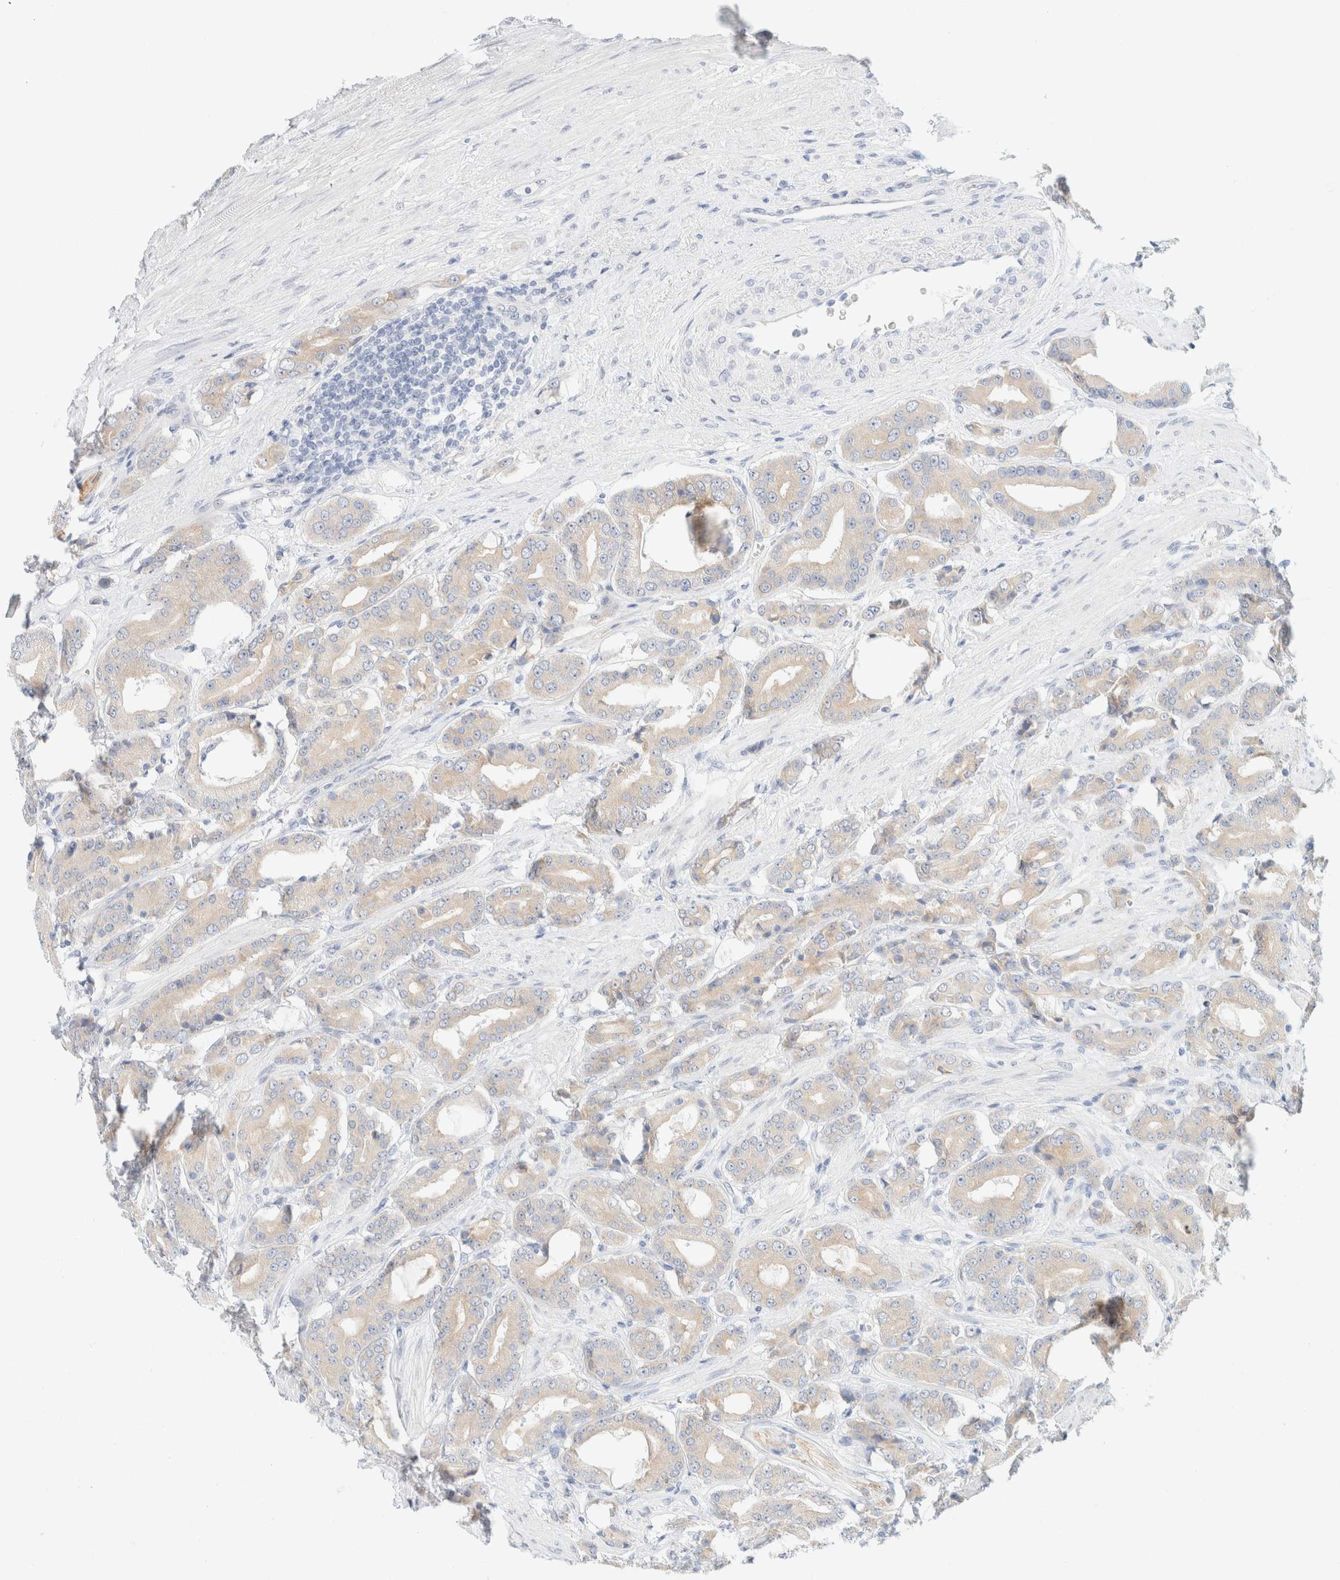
{"staining": {"intensity": "weak", "quantity": ">75%", "location": "cytoplasmic/membranous"}, "tissue": "prostate cancer", "cell_type": "Tumor cells", "image_type": "cancer", "snomed": [{"axis": "morphology", "description": "Adenocarcinoma, High grade"}, {"axis": "topography", "description": "Prostate"}], "caption": "A brown stain labels weak cytoplasmic/membranous staining of a protein in human prostate high-grade adenocarcinoma tumor cells.", "gene": "UNC13B", "patient": {"sex": "male", "age": 71}}